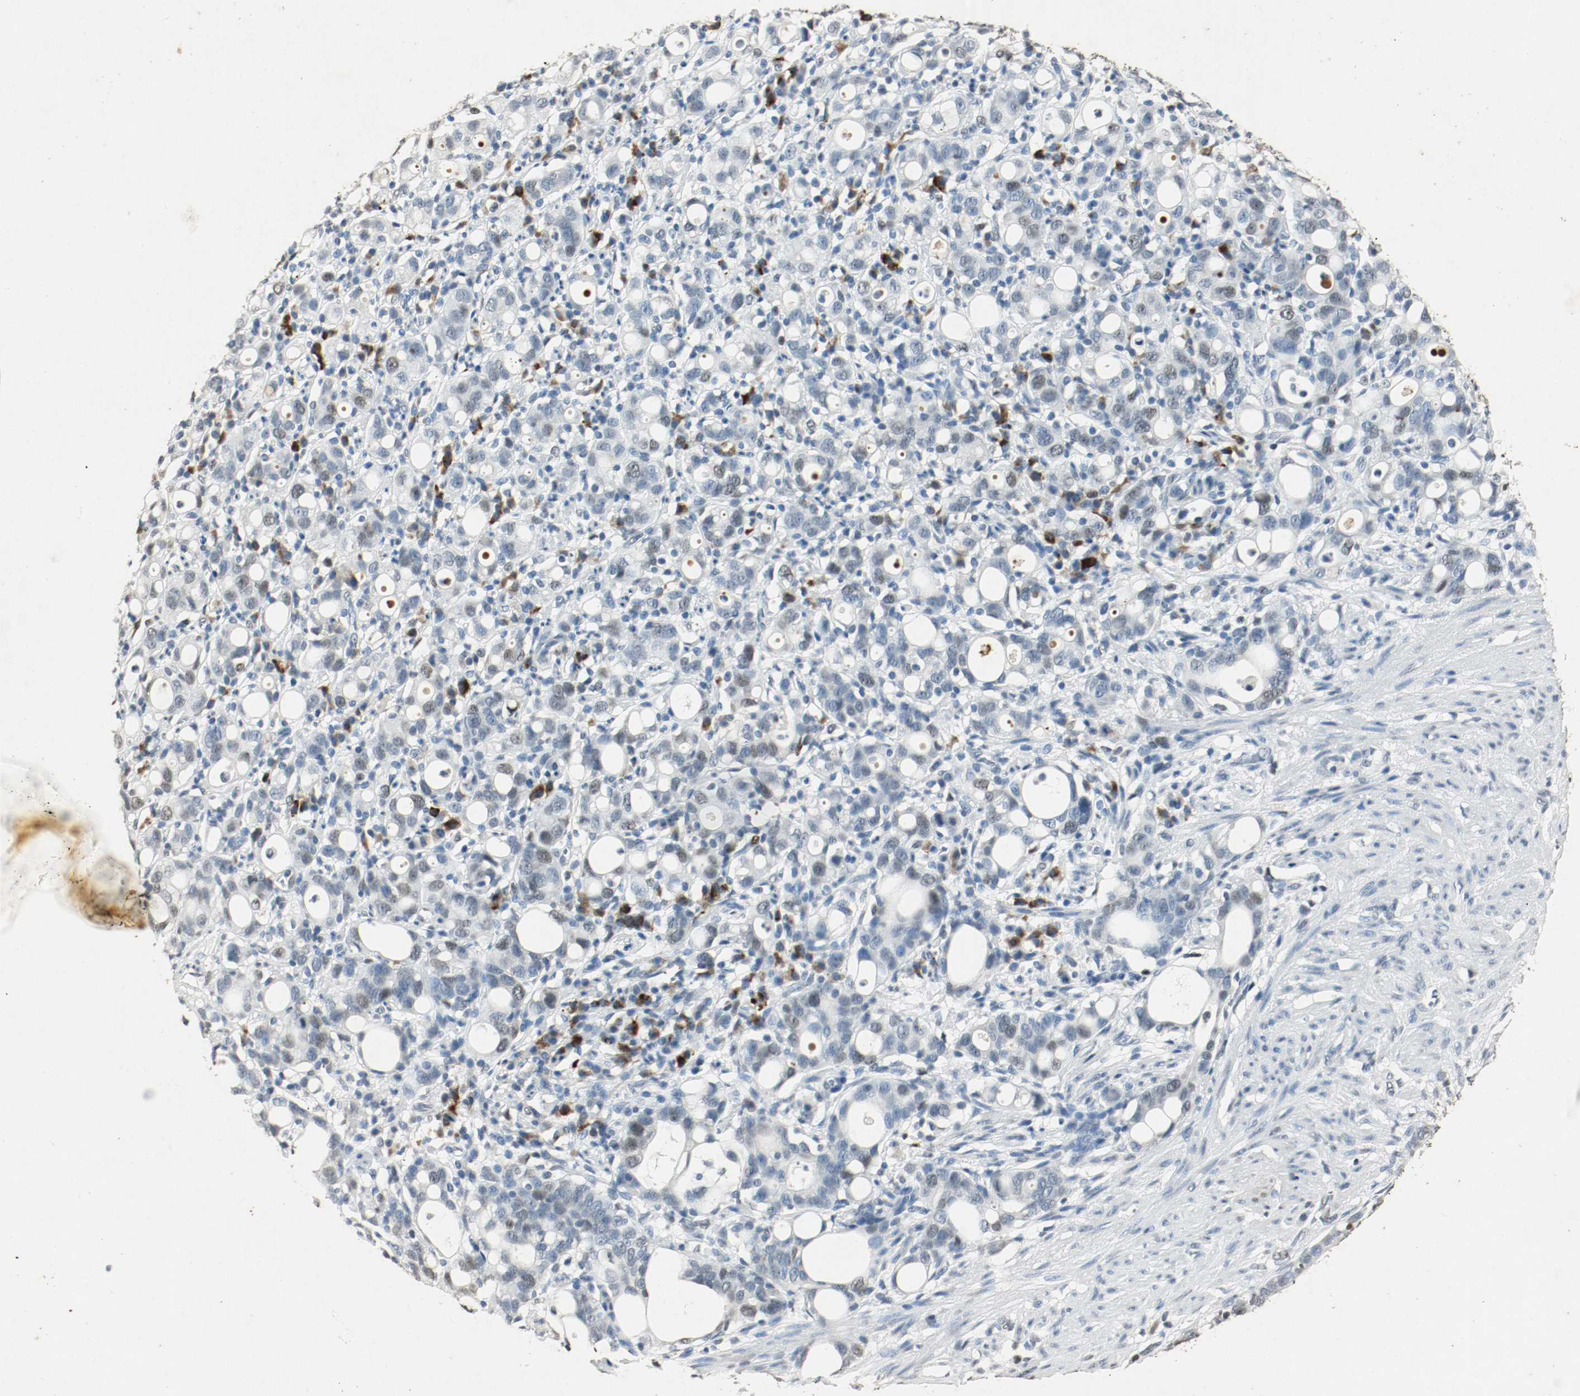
{"staining": {"intensity": "moderate", "quantity": "25%-75%", "location": "nuclear"}, "tissue": "stomach cancer", "cell_type": "Tumor cells", "image_type": "cancer", "snomed": [{"axis": "morphology", "description": "Adenocarcinoma, NOS"}, {"axis": "topography", "description": "Stomach"}], "caption": "This histopathology image displays stomach cancer stained with IHC to label a protein in brown. The nuclear of tumor cells show moderate positivity for the protein. Nuclei are counter-stained blue.", "gene": "DNMT1", "patient": {"sex": "female", "age": 75}}